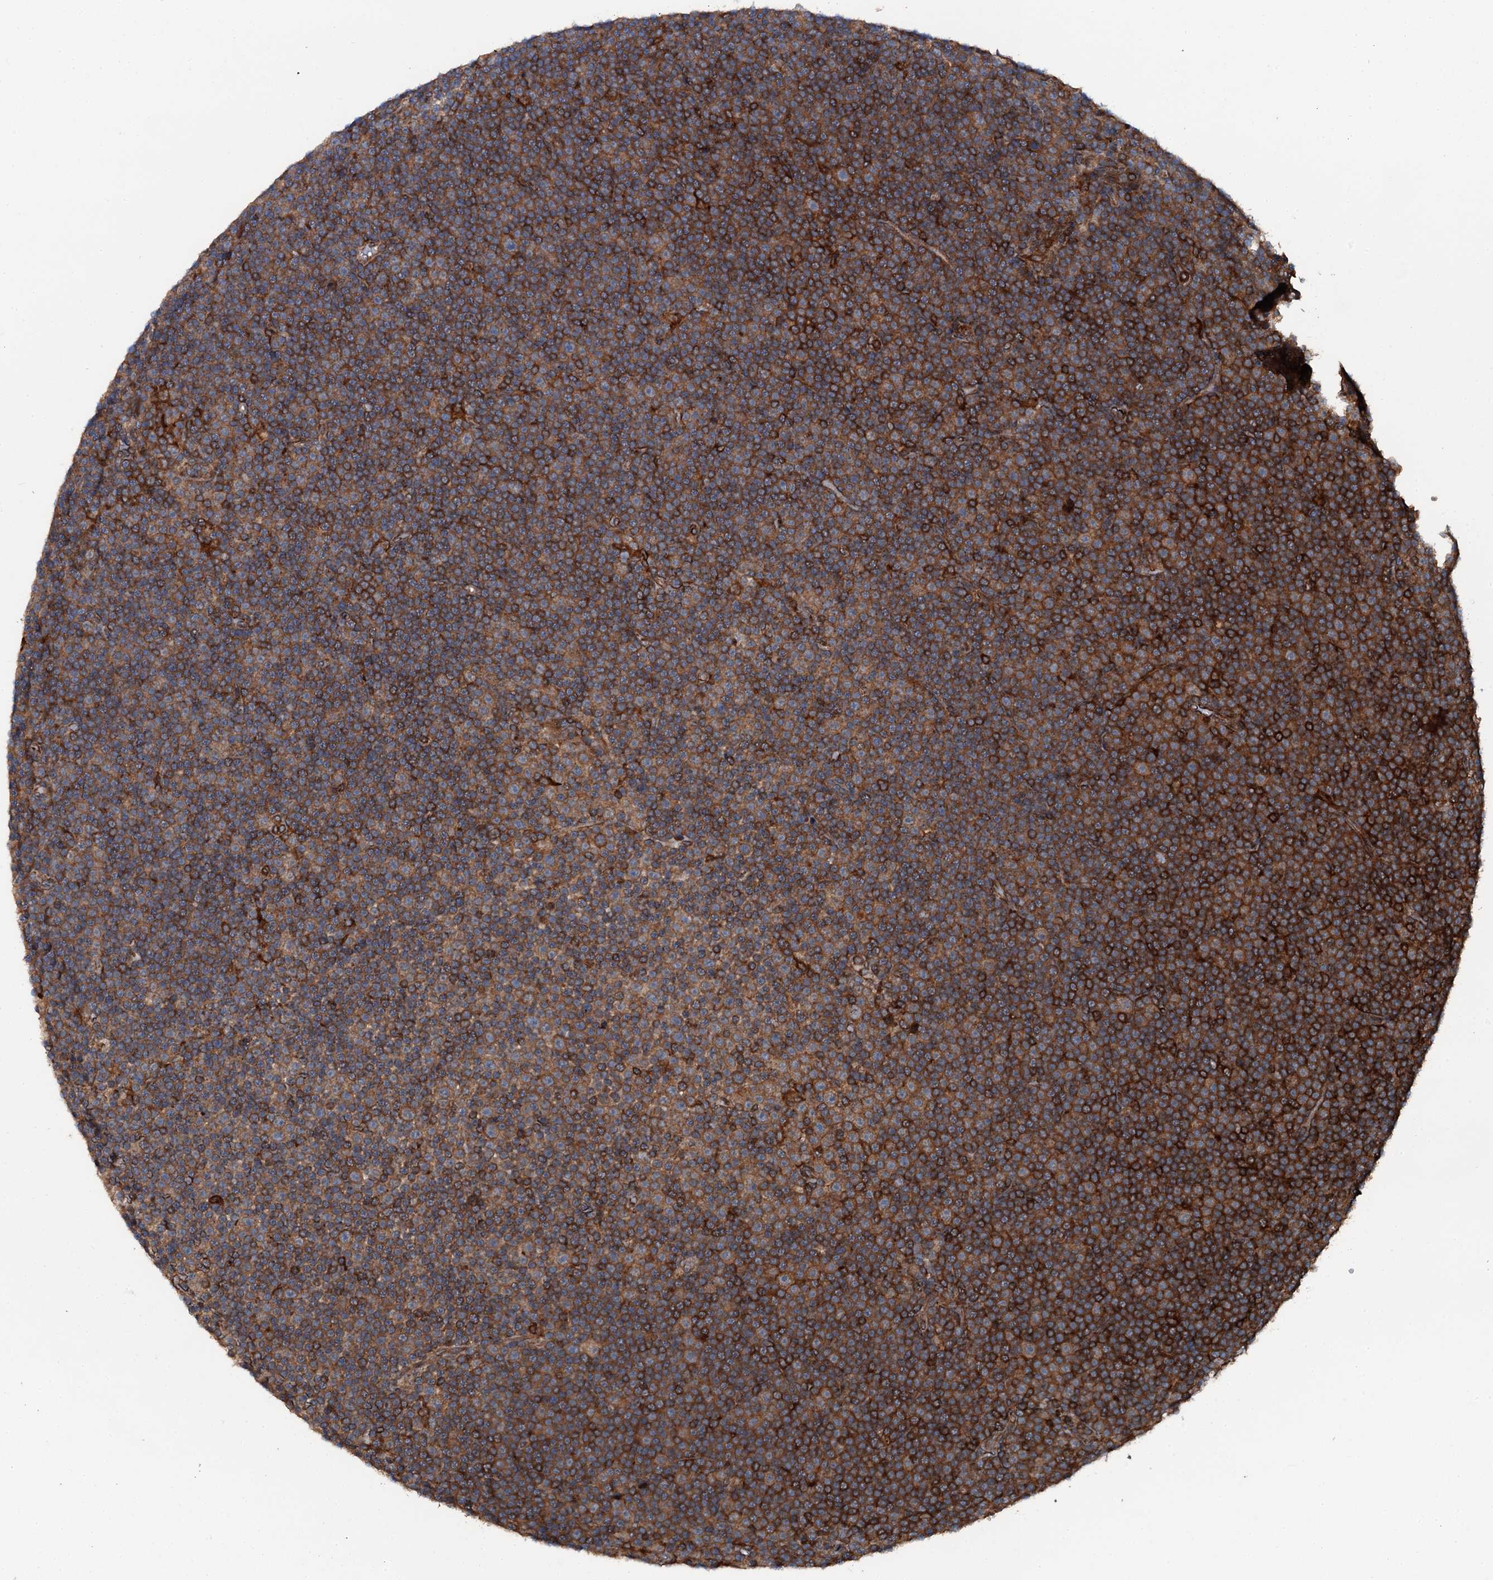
{"staining": {"intensity": "strong", "quantity": "25%-75%", "location": "cytoplasmic/membranous"}, "tissue": "lymphoma", "cell_type": "Tumor cells", "image_type": "cancer", "snomed": [{"axis": "morphology", "description": "Malignant lymphoma, non-Hodgkin's type, Low grade"}, {"axis": "topography", "description": "Lymph node"}], "caption": "A photomicrograph of human lymphoma stained for a protein exhibits strong cytoplasmic/membranous brown staining in tumor cells.", "gene": "EDC4", "patient": {"sex": "female", "age": 67}}